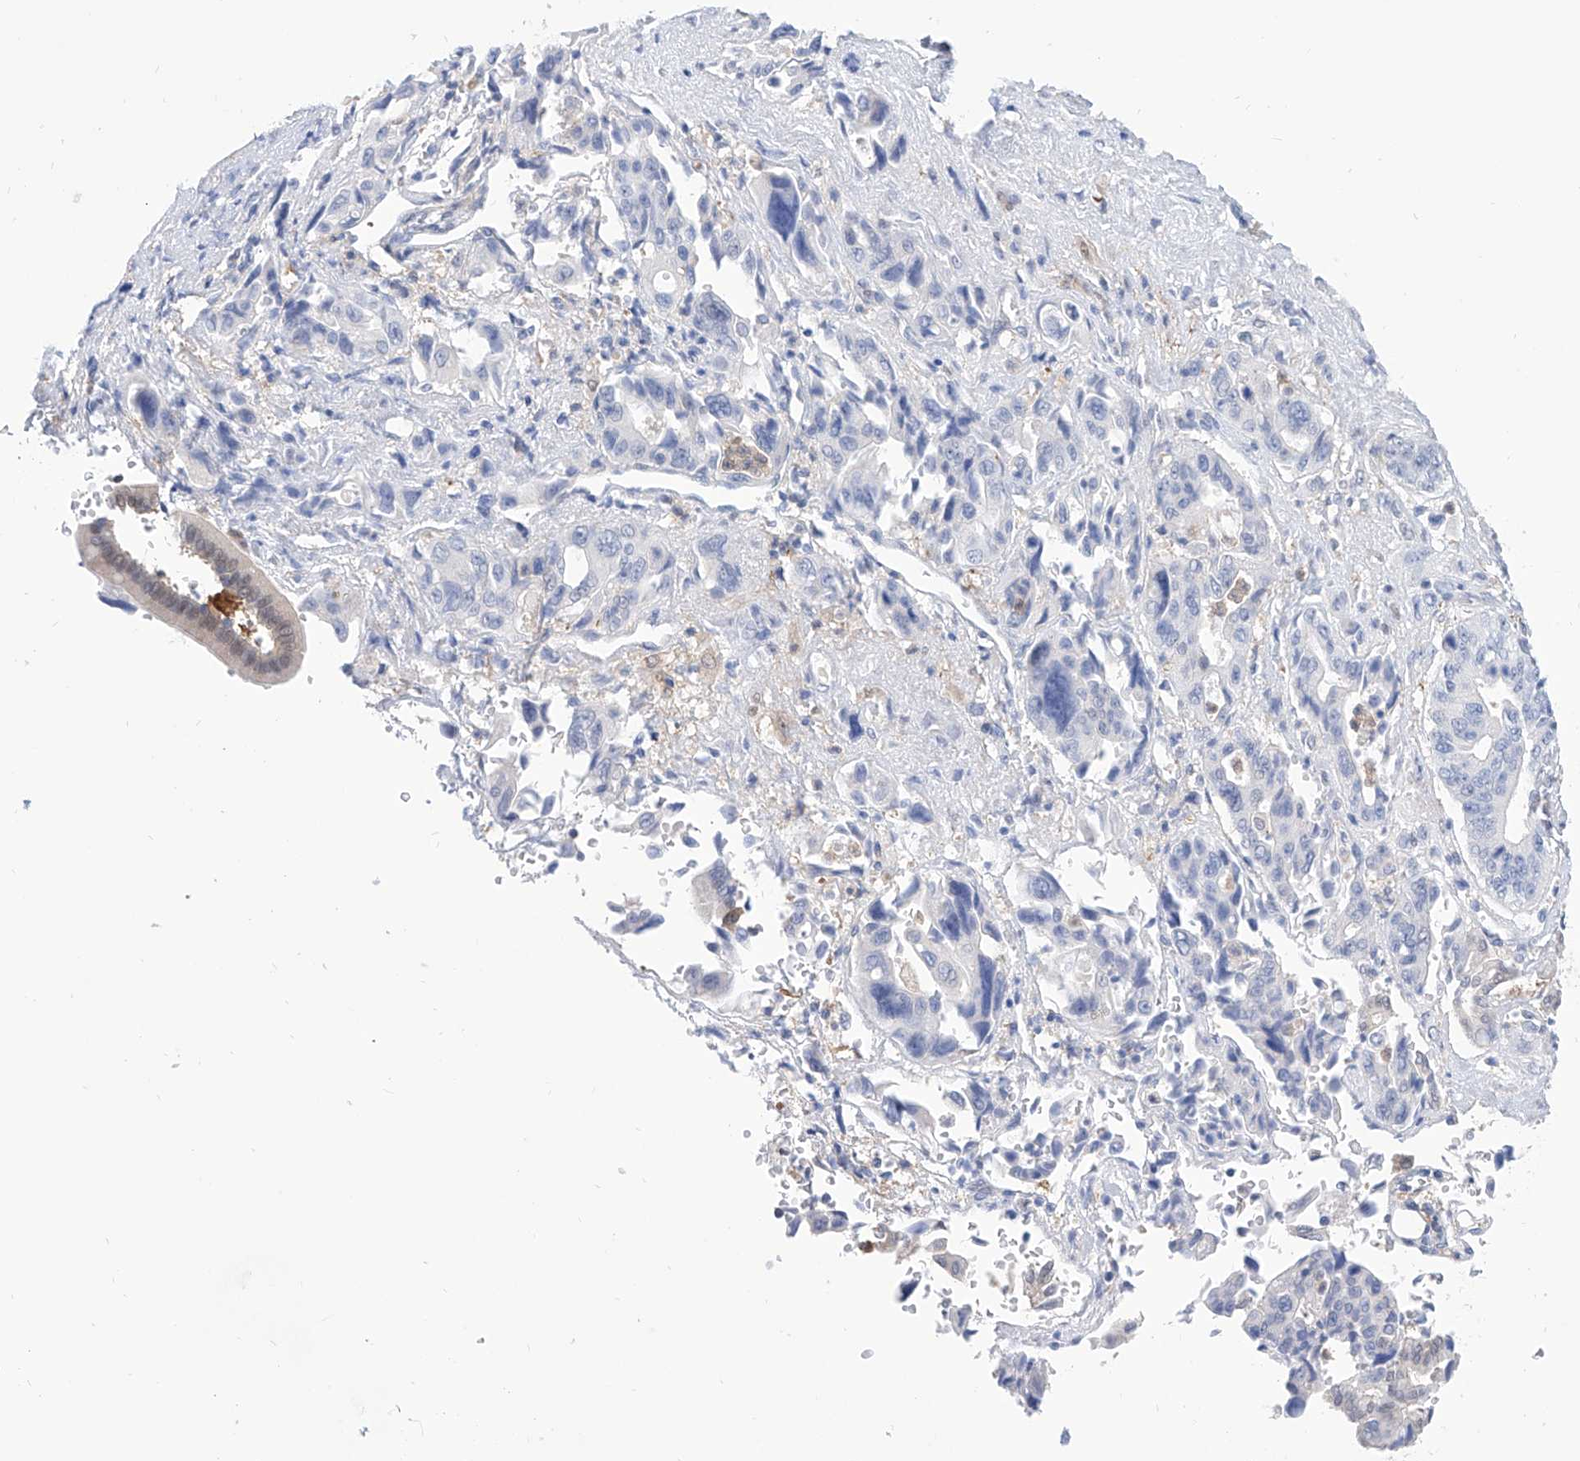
{"staining": {"intensity": "negative", "quantity": "none", "location": "none"}, "tissue": "pancreatic cancer", "cell_type": "Tumor cells", "image_type": "cancer", "snomed": [{"axis": "morphology", "description": "Adenocarcinoma, NOS"}, {"axis": "topography", "description": "Pancreas"}], "caption": "IHC histopathology image of neoplastic tissue: pancreatic cancer stained with DAB (3,3'-diaminobenzidine) displays no significant protein staining in tumor cells. (DAB IHC, high magnification).", "gene": "PDXK", "patient": {"sex": "male", "age": 46}}